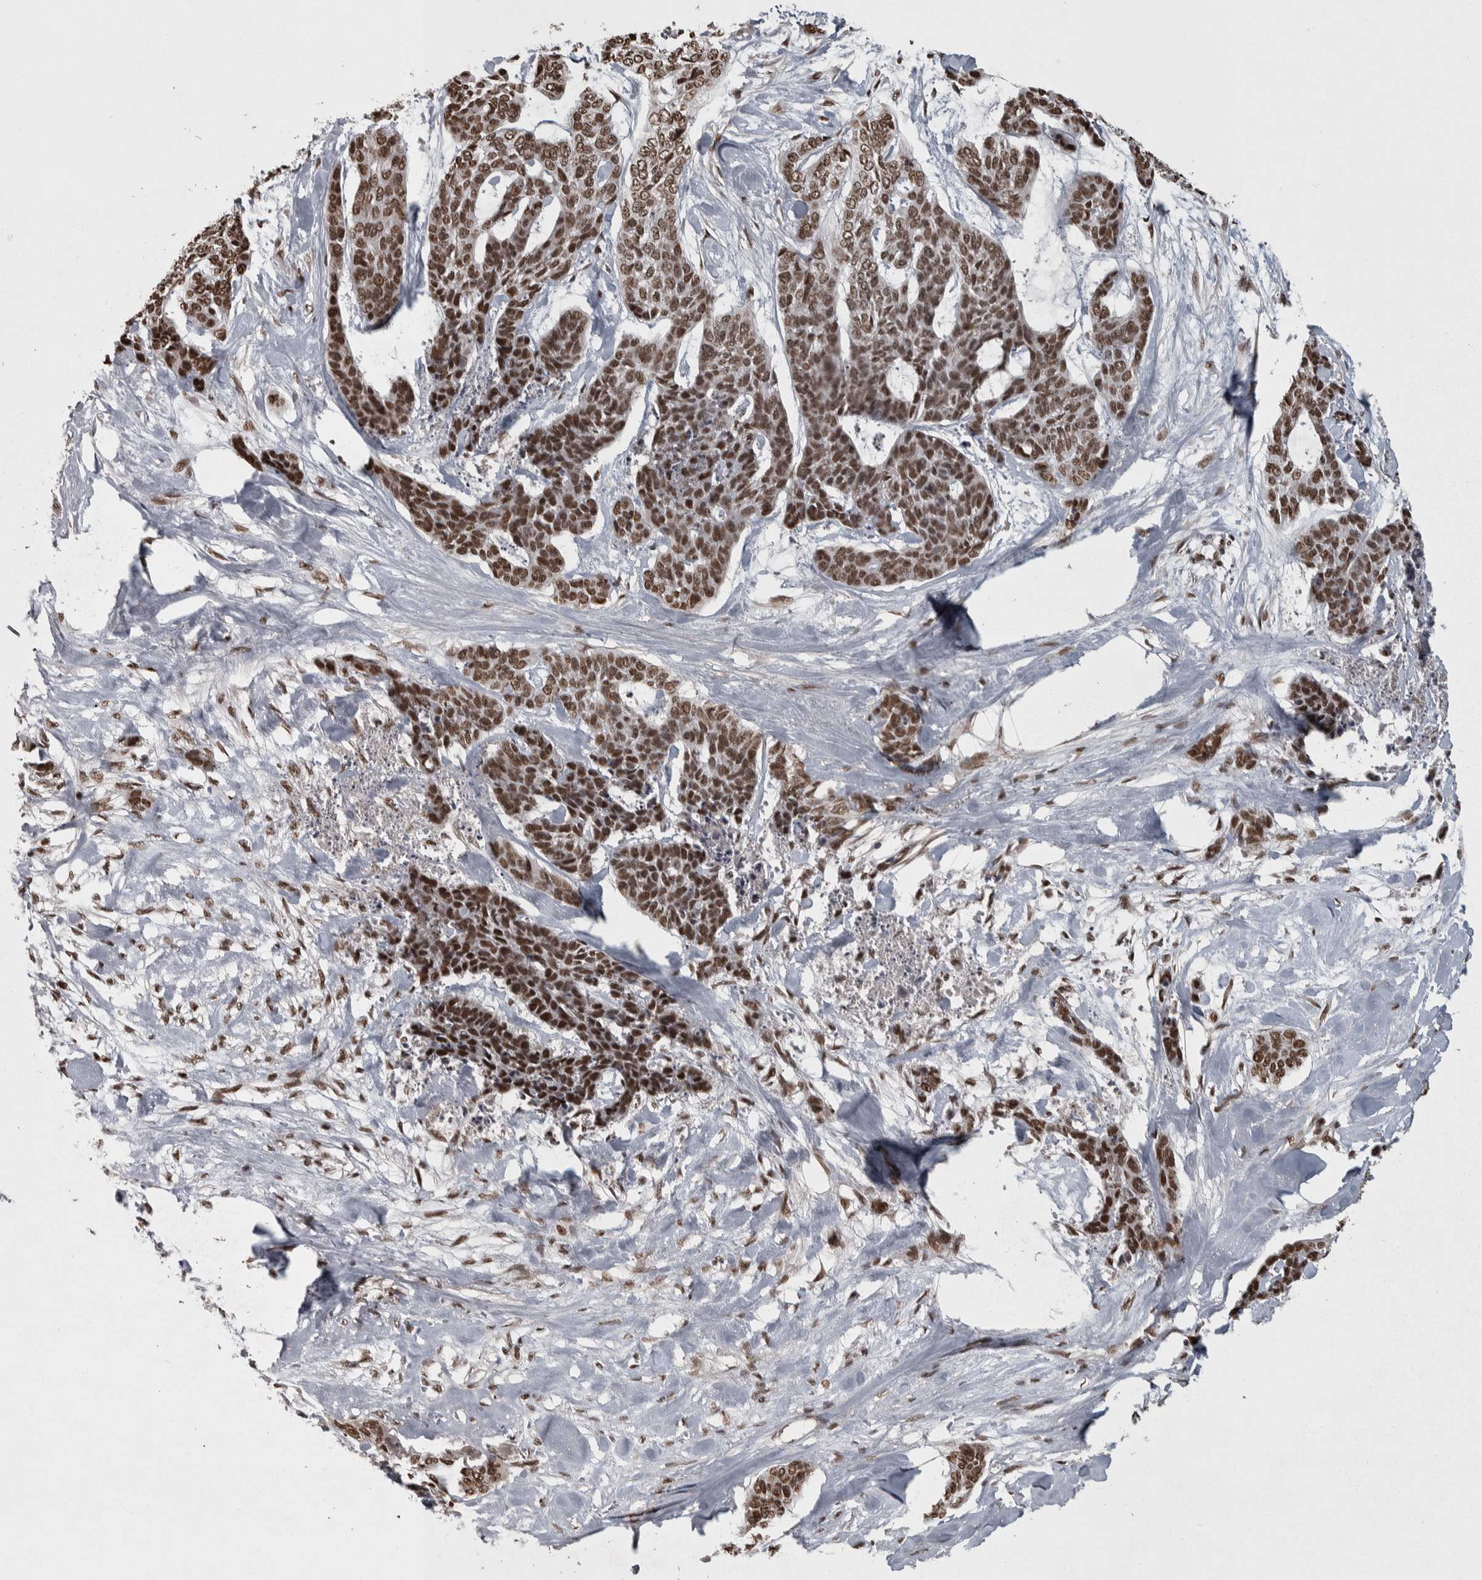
{"staining": {"intensity": "moderate", "quantity": ">75%", "location": "nuclear"}, "tissue": "skin cancer", "cell_type": "Tumor cells", "image_type": "cancer", "snomed": [{"axis": "morphology", "description": "Basal cell carcinoma"}, {"axis": "topography", "description": "Skin"}], "caption": "Protein expression analysis of human skin basal cell carcinoma reveals moderate nuclear positivity in approximately >75% of tumor cells.", "gene": "ZFHX4", "patient": {"sex": "female", "age": 64}}